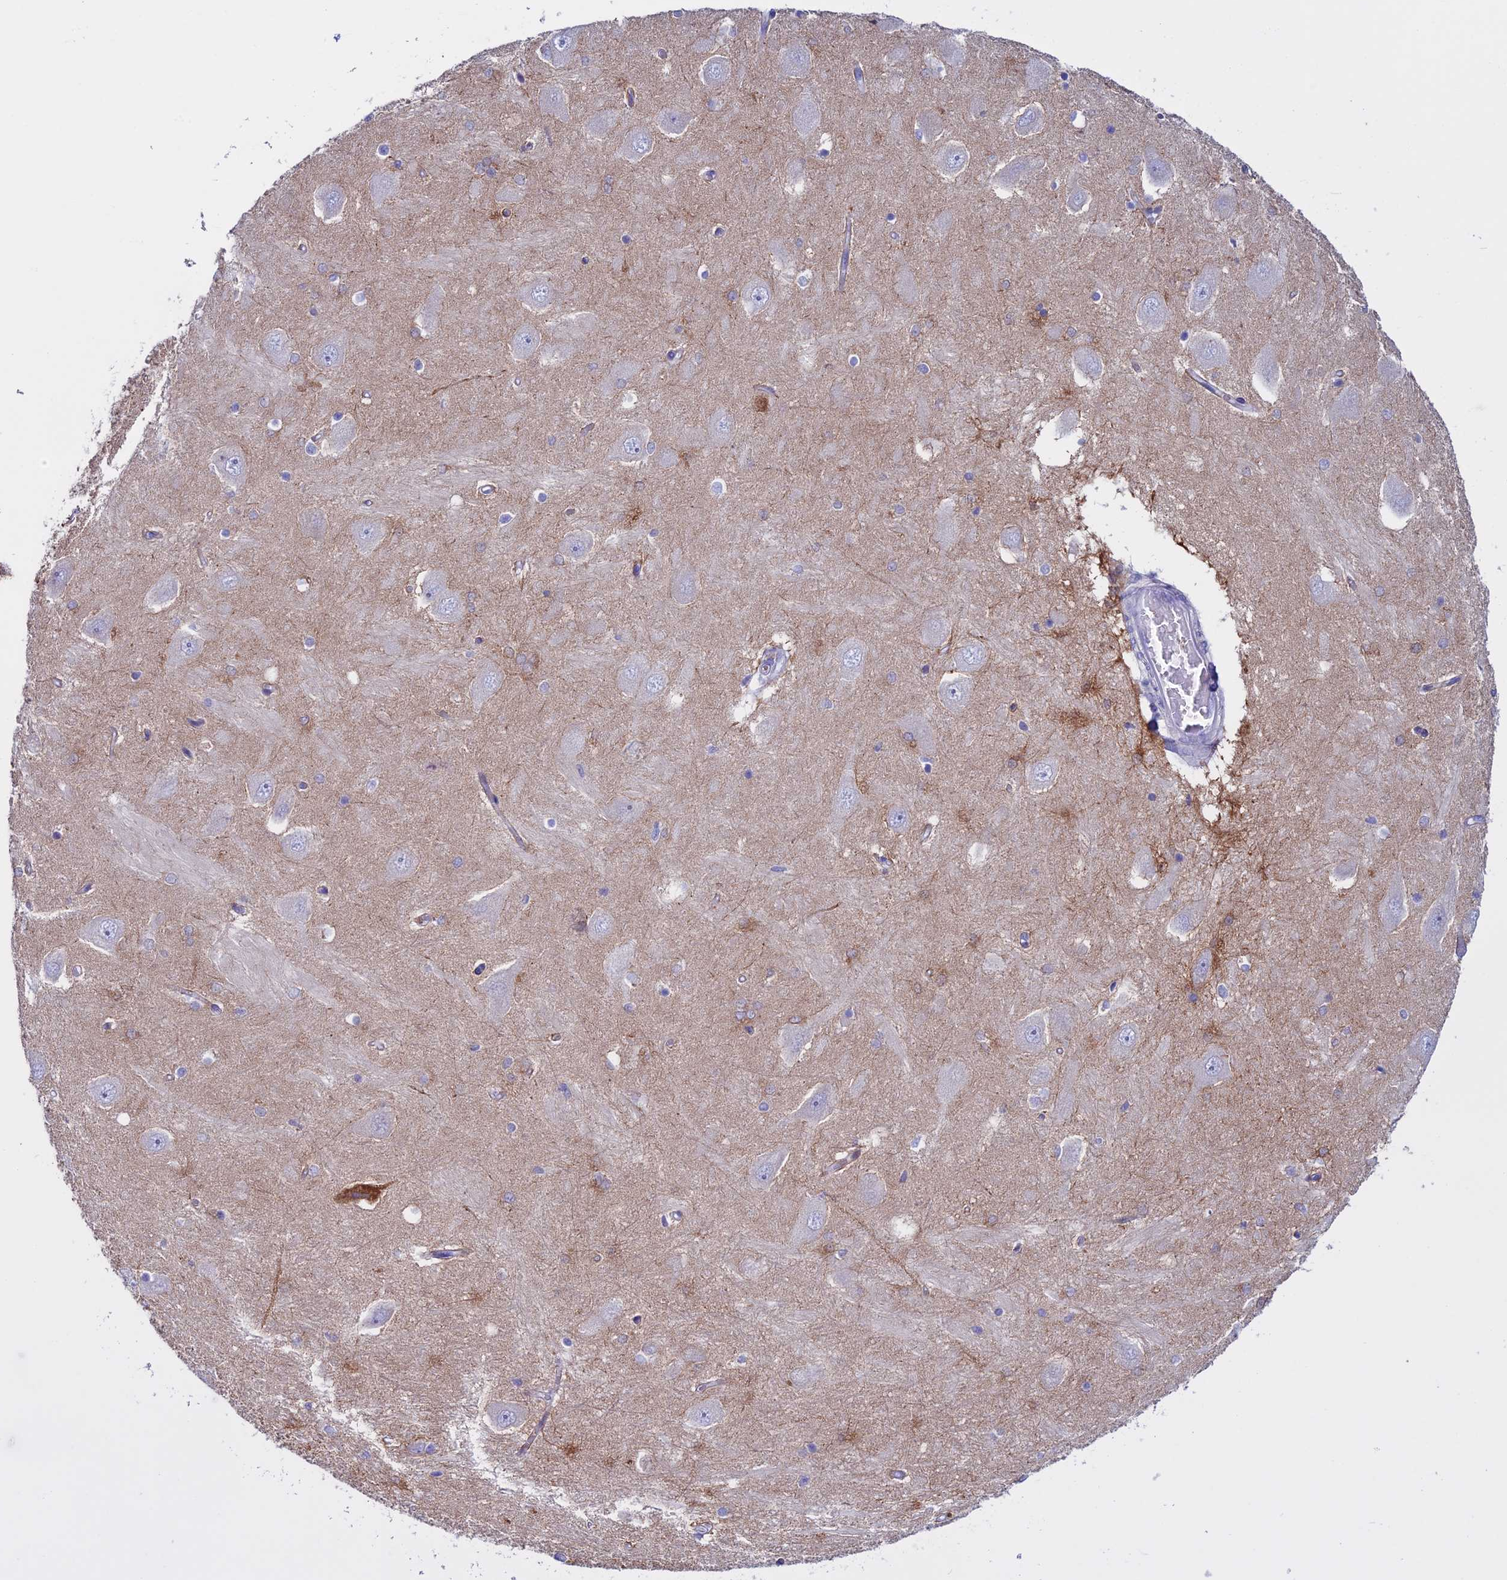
{"staining": {"intensity": "strong", "quantity": "<25%", "location": "cytoplasmic/membranous,nuclear"}, "tissue": "hippocampus", "cell_type": "Glial cells", "image_type": "normal", "snomed": [{"axis": "morphology", "description": "Normal tissue, NOS"}, {"axis": "topography", "description": "Hippocampus"}], "caption": "Protein expression analysis of benign hippocampus reveals strong cytoplasmic/membranous,nuclear staining in approximately <25% of glial cells. Nuclei are stained in blue.", "gene": "CLEC2L", "patient": {"sex": "male", "age": 45}}